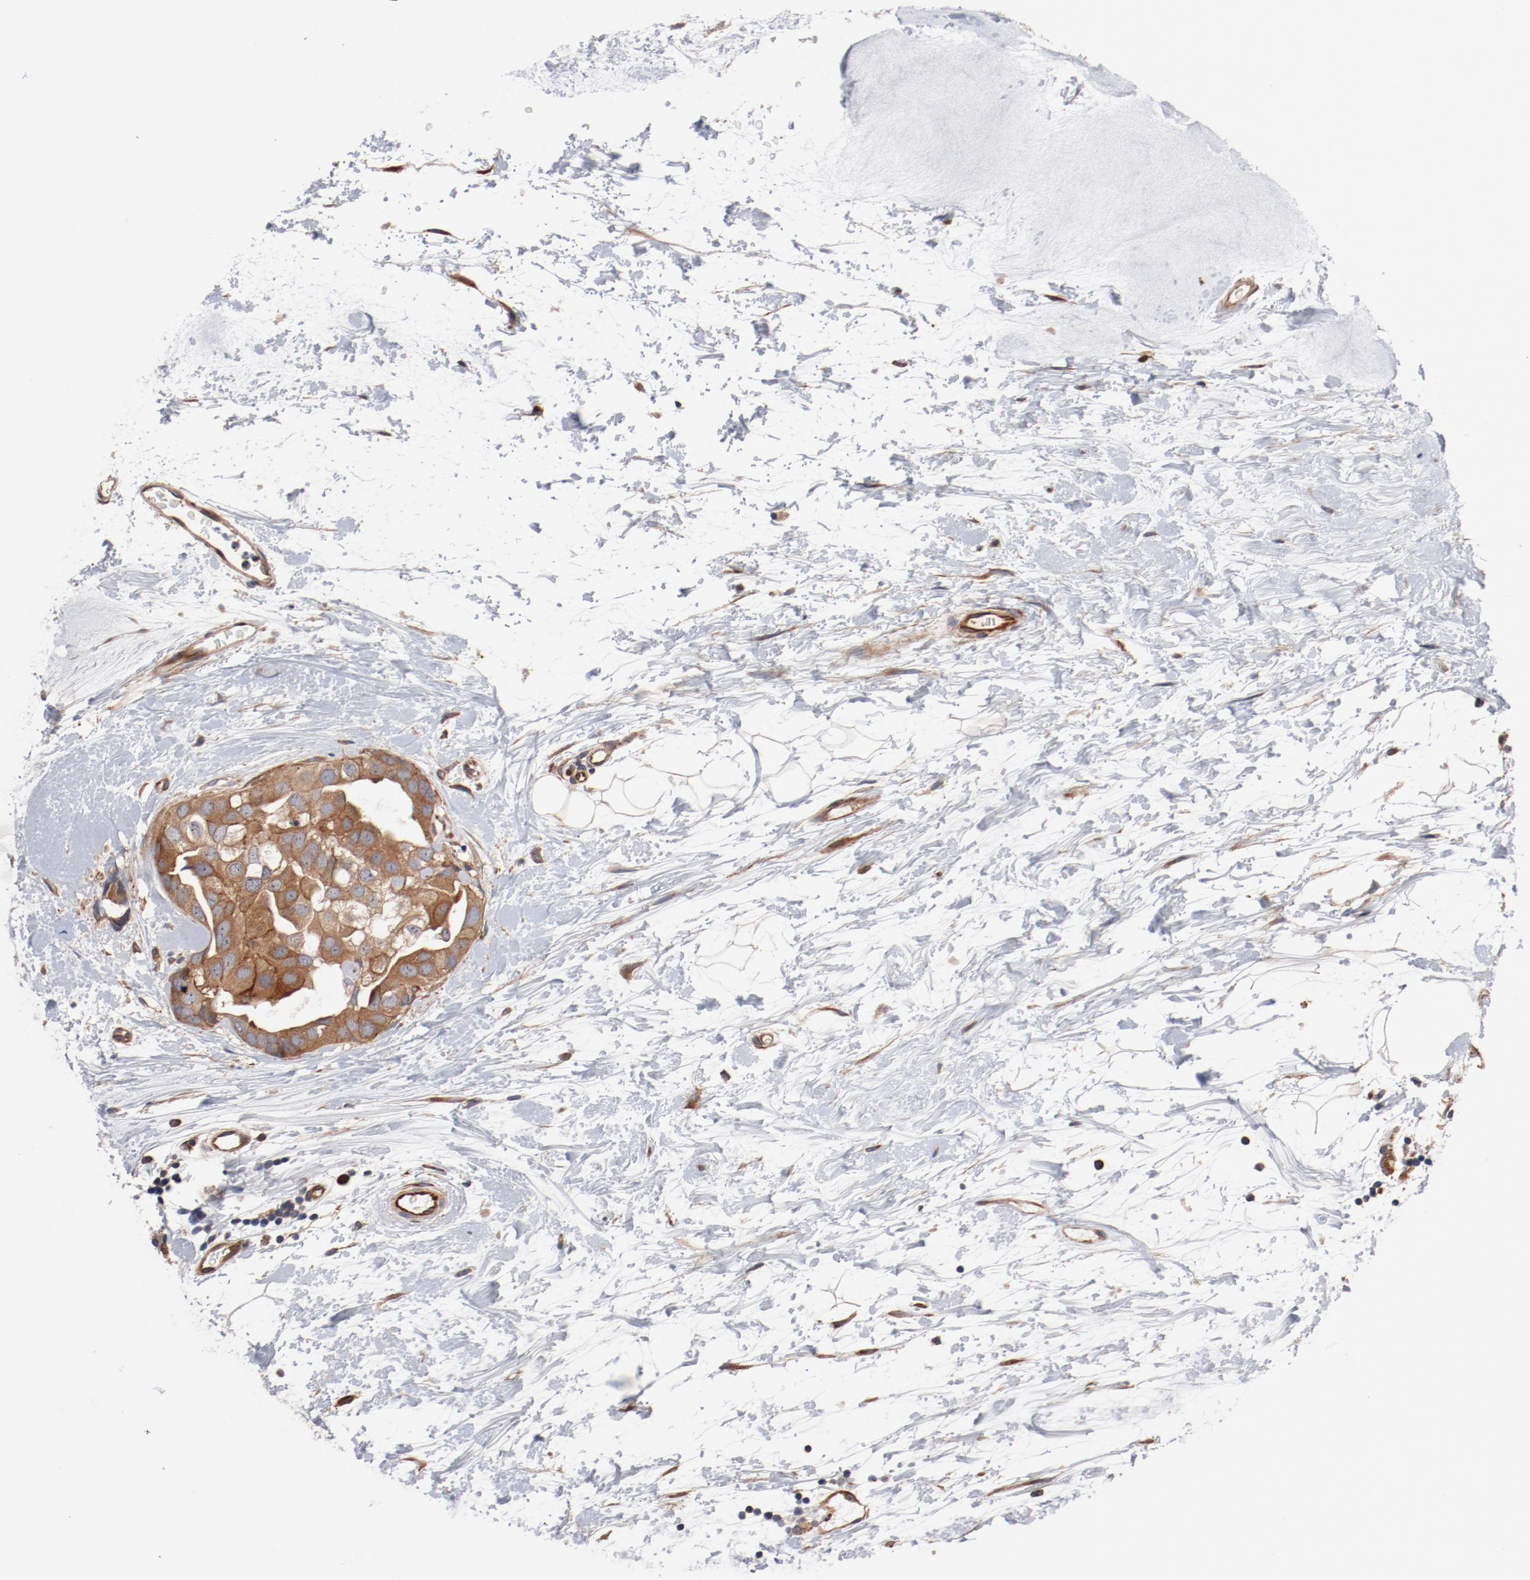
{"staining": {"intensity": "moderate", "quantity": ">75%", "location": "cytoplasmic/membranous"}, "tissue": "breast cancer", "cell_type": "Tumor cells", "image_type": "cancer", "snomed": [{"axis": "morphology", "description": "Duct carcinoma"}, {"axis": "topography", "description": "Breast"}], "caption": "Approximately >75% of tumor cells in human infiltrating ductal carcinoma (breast) show moderate cytoplasmic/membranous protein positivity as visualized by brown immunohistochemical staining.", "gene": "PITPNM2", "patient": {"sex": "female", "age": 40}}